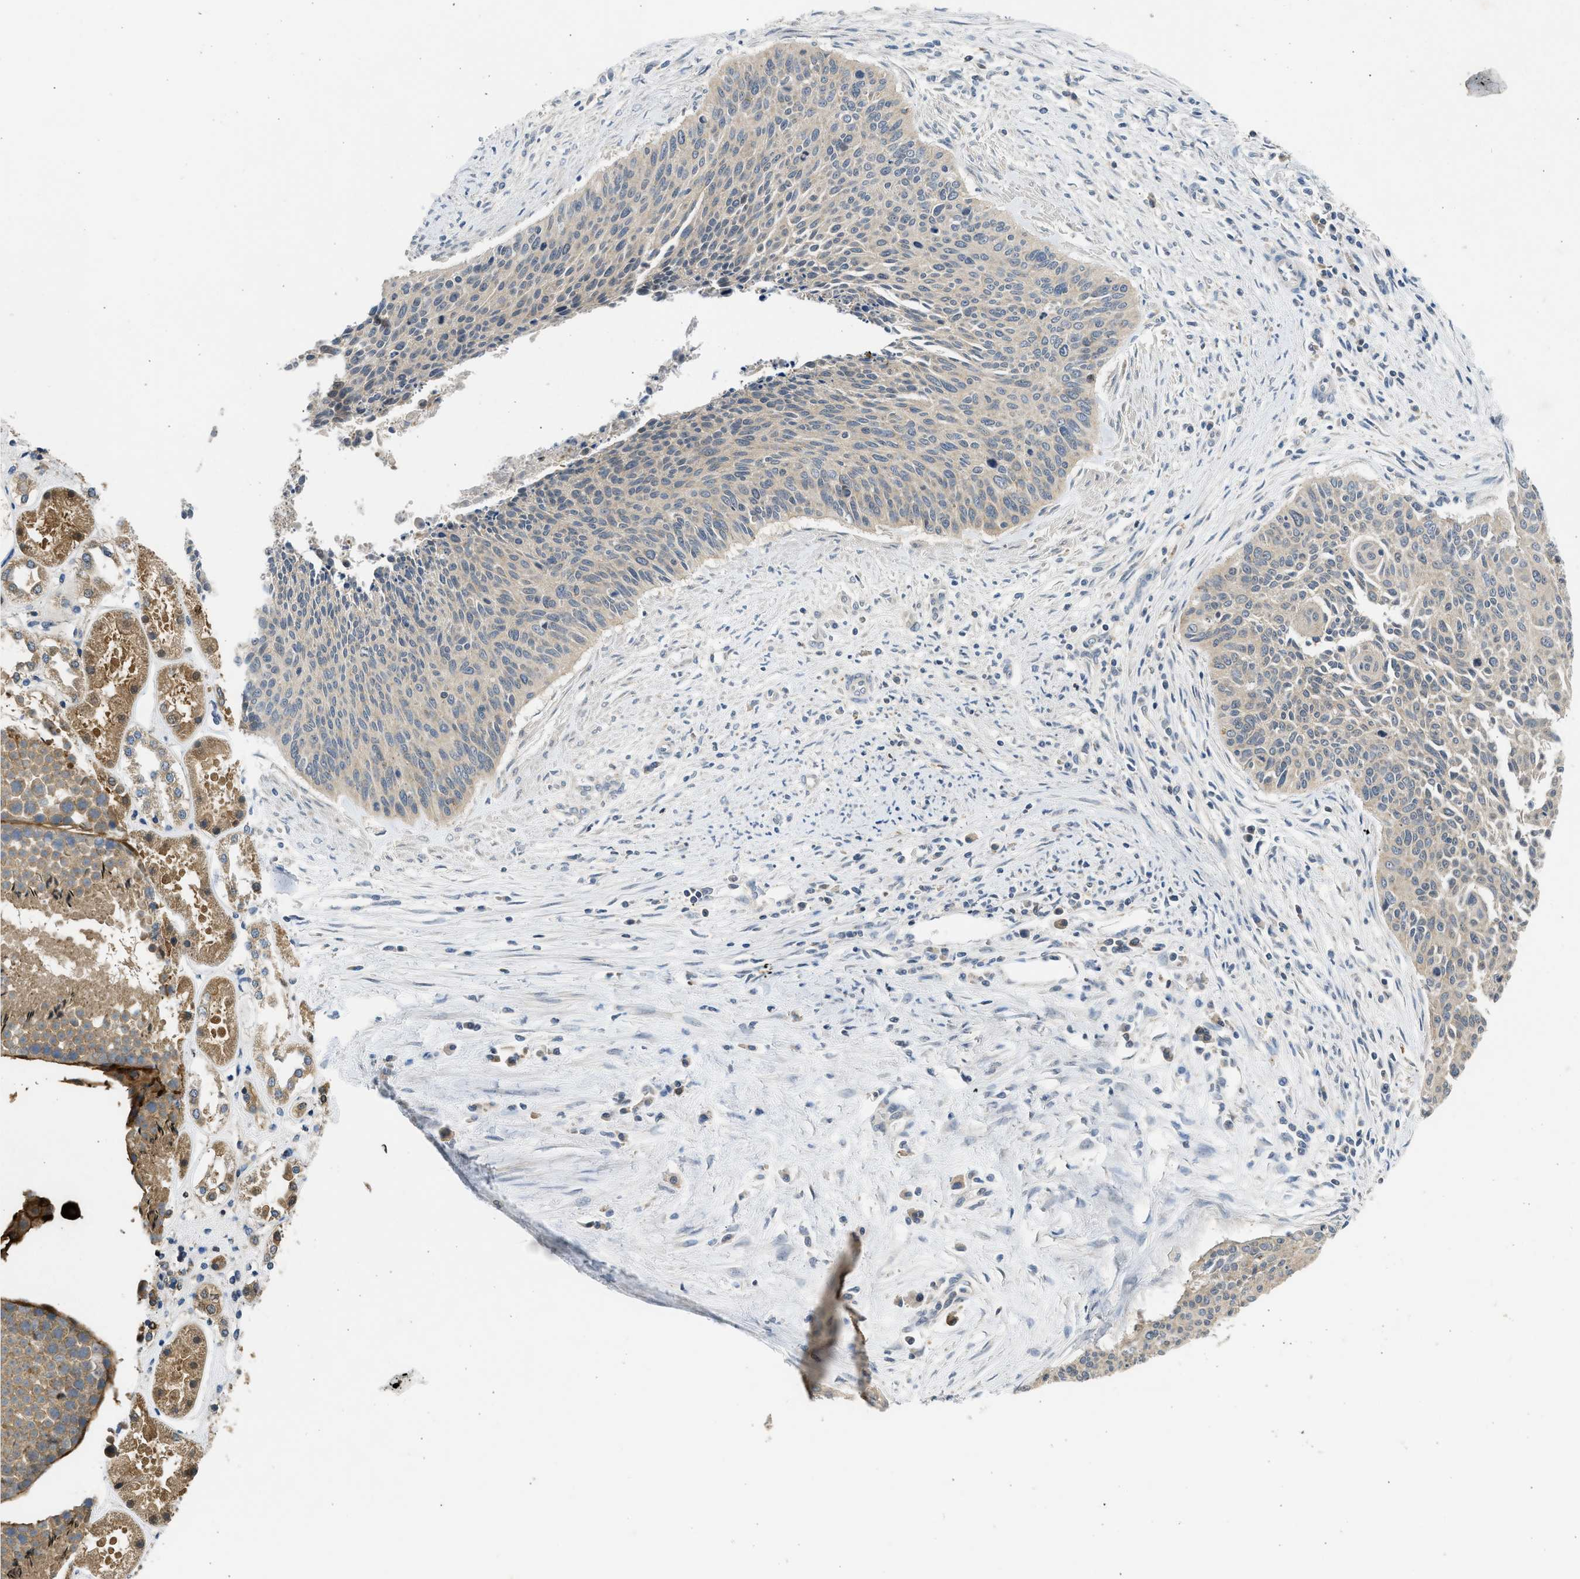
{"staining": {"intensity": "weak", "quantity": ">75%", "location": "cytoplasmic/membranous"}, "tissue": "cervical cancer", "cell_type": "Tumor cells", "image_type": "cancer", "snomed": [{"axis": "morphology", "description": "Squamous cell carcinoma, NOS"}, {"axis": "topography", "description": "Cervix"}], "caption": "Protein expression analysis of human squamous cell carcinoma (cervical) reveals weak cytoplasmic/membranous positivity in about >75% of tumor cells. (Brightfield microscopy of DAB IHC at high magnification).", "gene": "CYP1A1", "patient": {"sex": "female", "age": 55}}